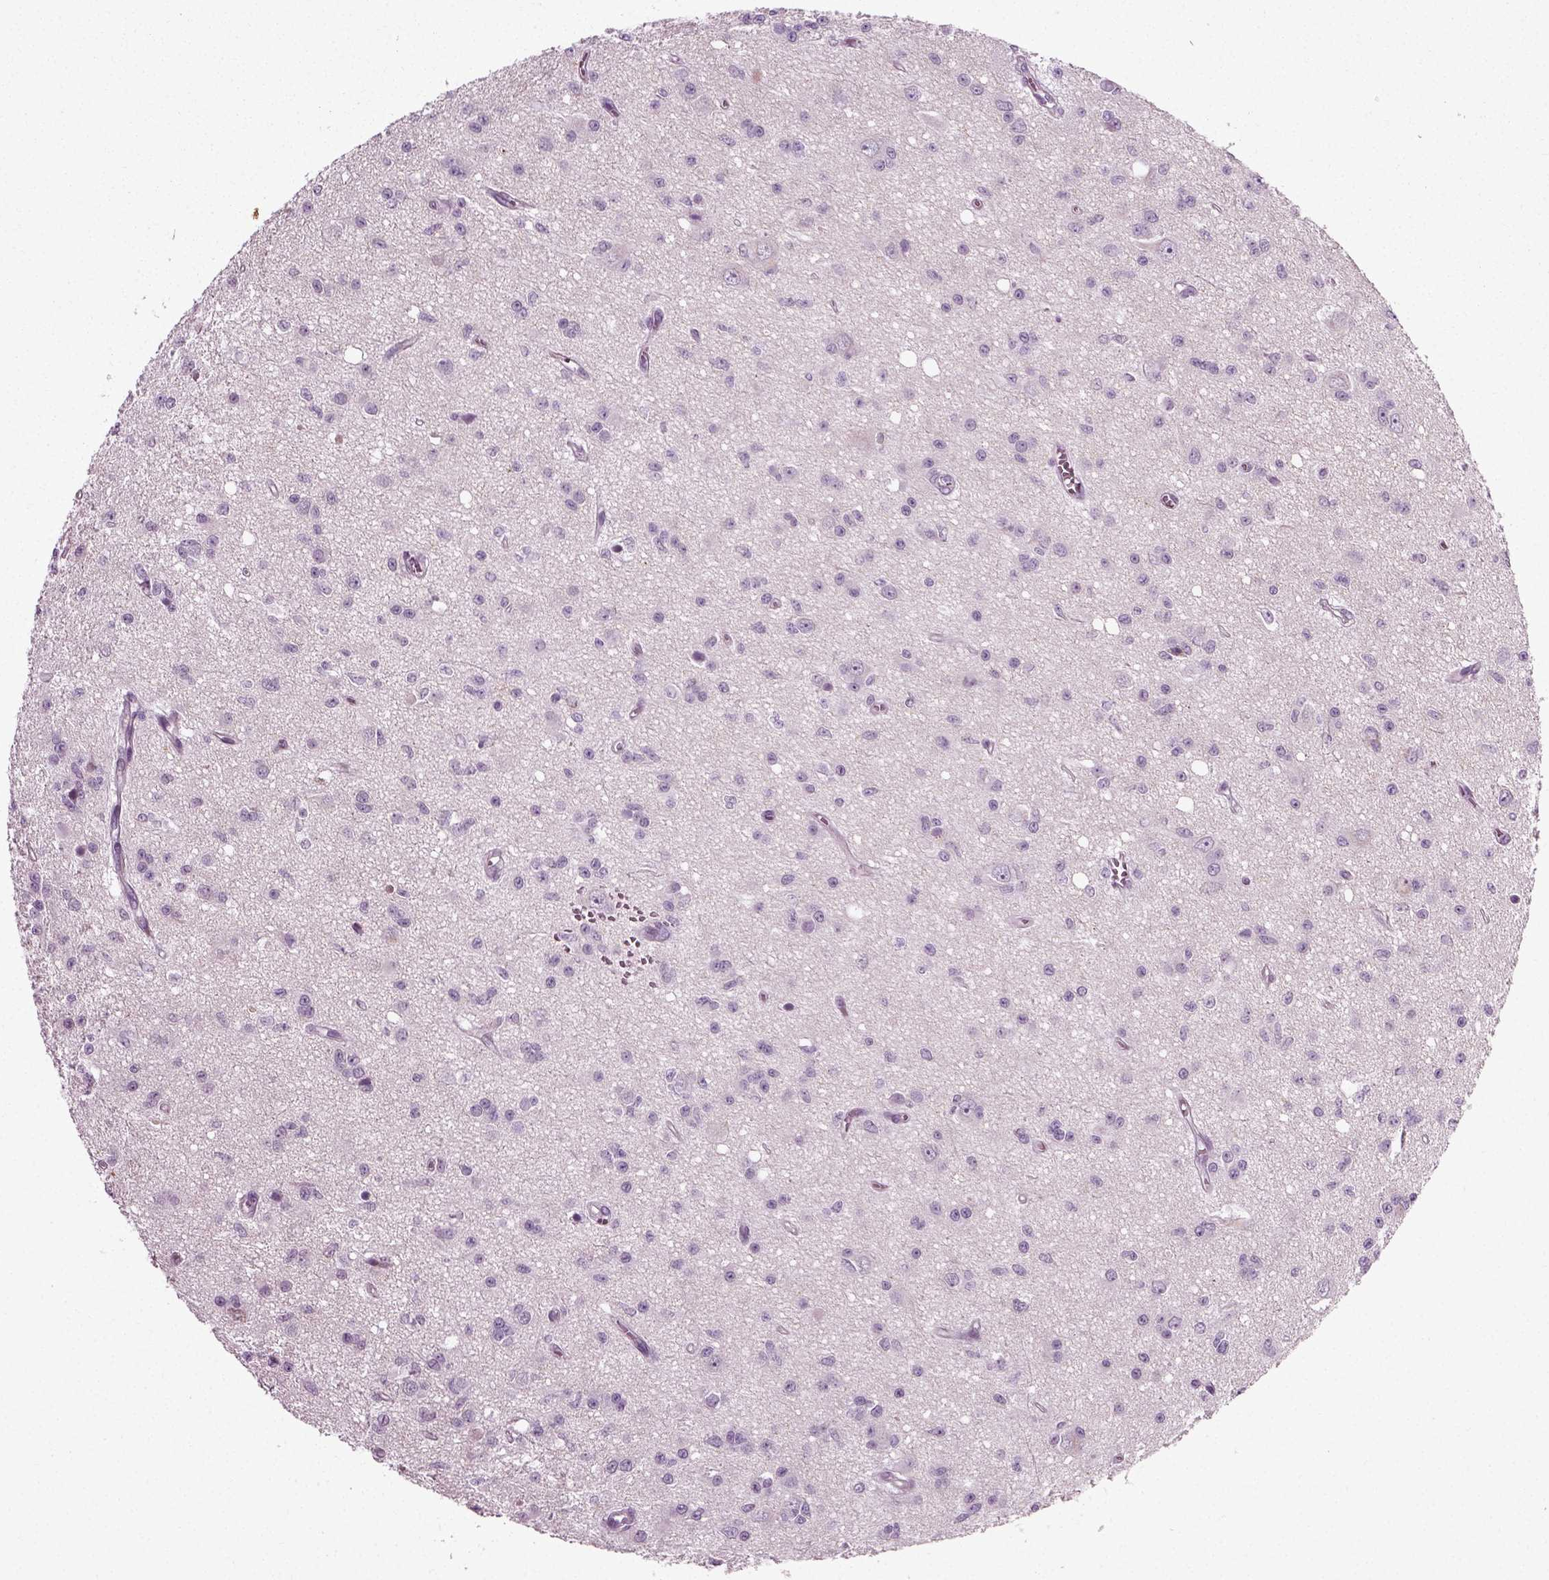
{"staining": {"intensity": "negative", "quantity": "none", "location": "none"}, "tissue": "glioma", "cell_type": "Tumor cells", "image_type": "cancer", "snomed": [{"axis": "morphology", "description": "Glioma, malignant, Low grade"}, {"axis": "topography", "description": "Brain"}], "caption": "Micrograph shows no protein staining in tumor cells of malignant glioma (low-grade) tissue. The staining was performed using DAB to visualize the protein expression in brown, while the nuclei were stained in blue with hematoxylin (Magnification: 20x).", "gene": "SCG5", "patient": {"sex": "female", "age": 45}}